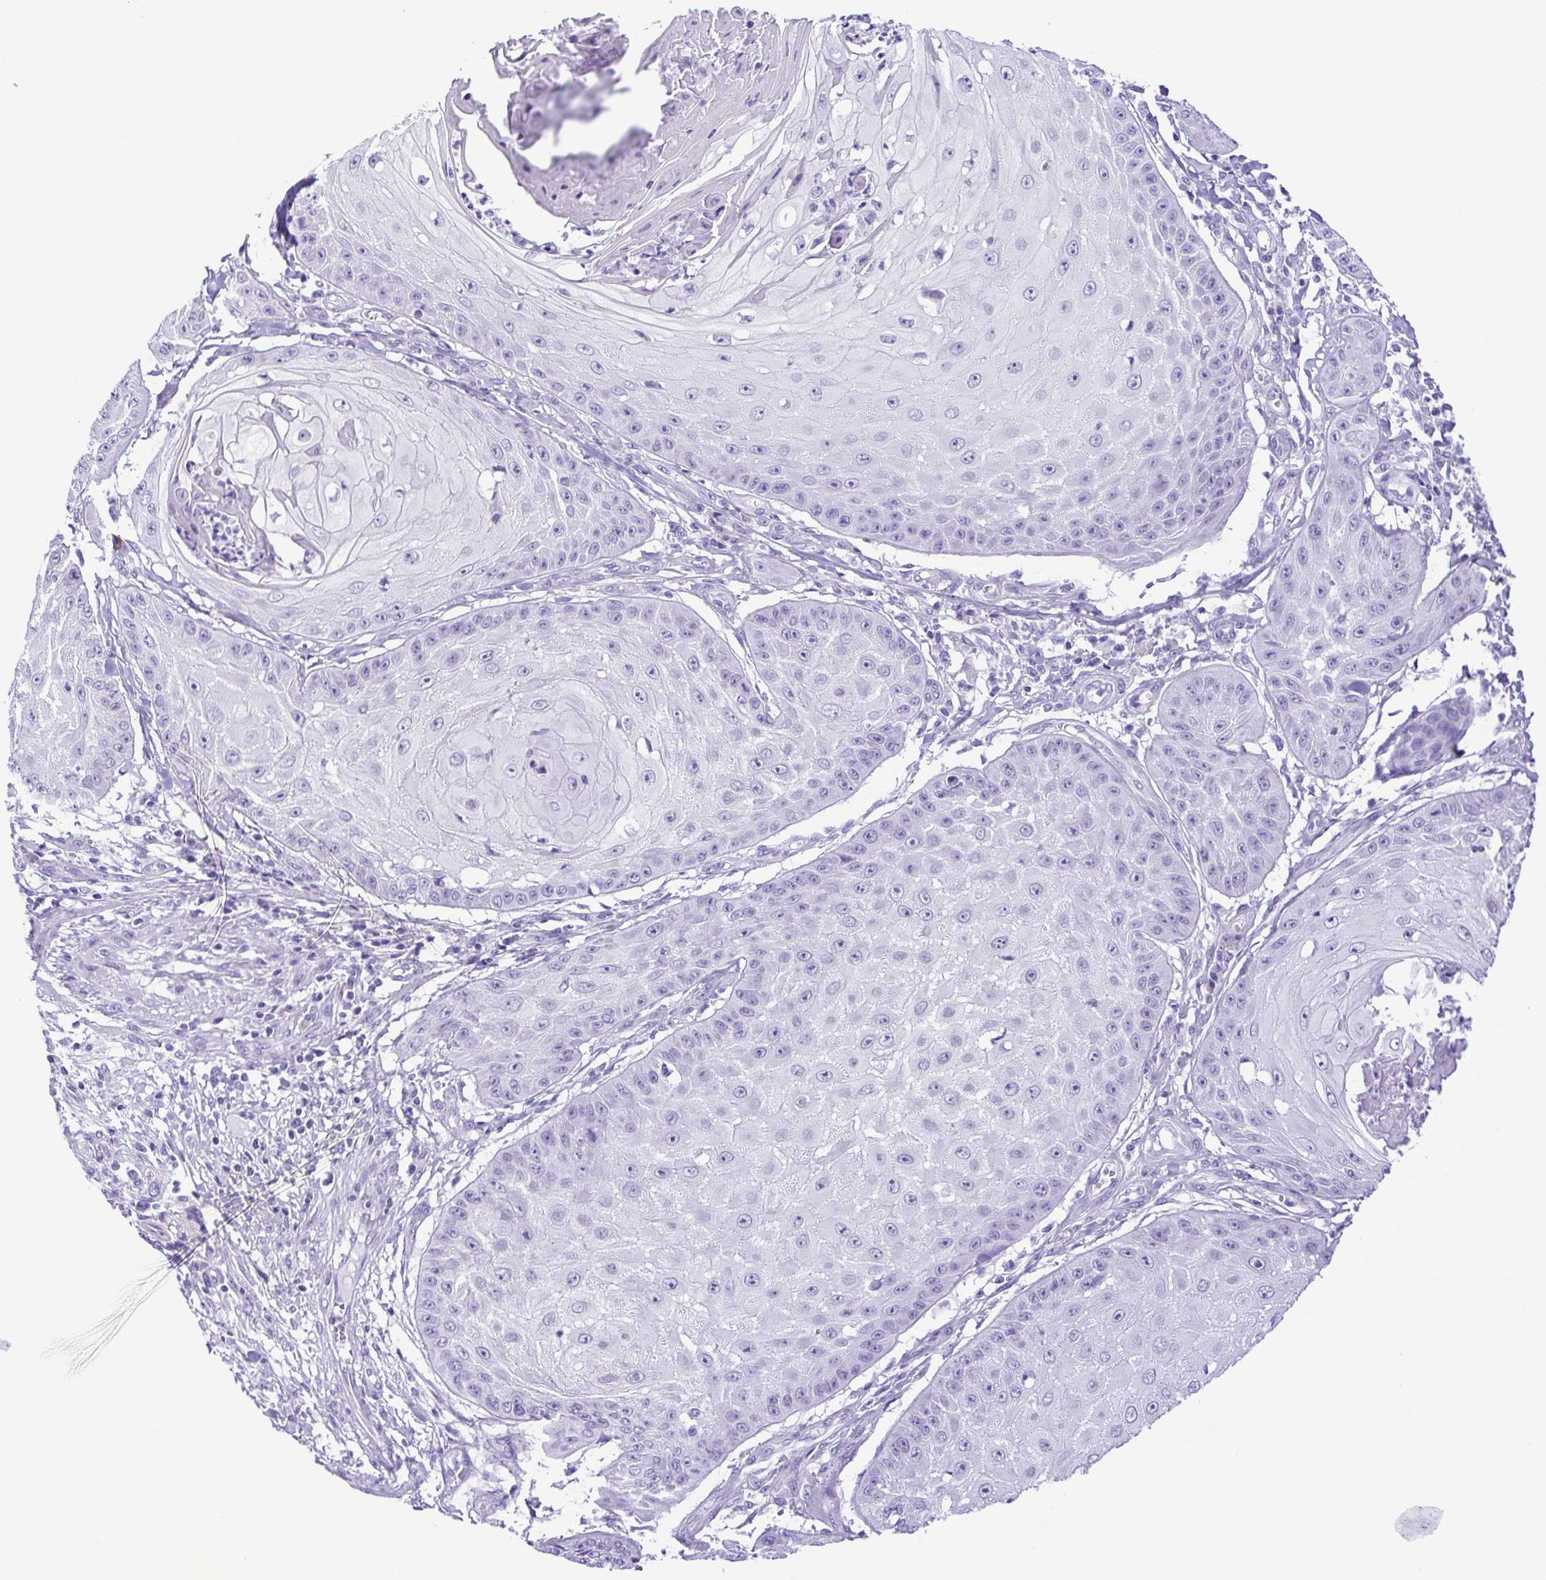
{"staining": {"intensity": "negative", "quantity": "none", "location": "none"}, "tissue": "skin cancer", "cell_type": "Tumor cells", "image_type": "cancer", "snomed": [{"axis": "morphology", "description": "Squamous cell carcinoma, NOS"}, {"axis": "topography", "description": "Skin"}], "caption": "An immunohistochemistry (IHC) photomicrograph of squamous cell carcinoma (skin) is shown. There is no staining in tumor cells of squamous cell carcinoma (skin).", "gene": "PAK3", "patient": {"sex": "male", "age": 70}}